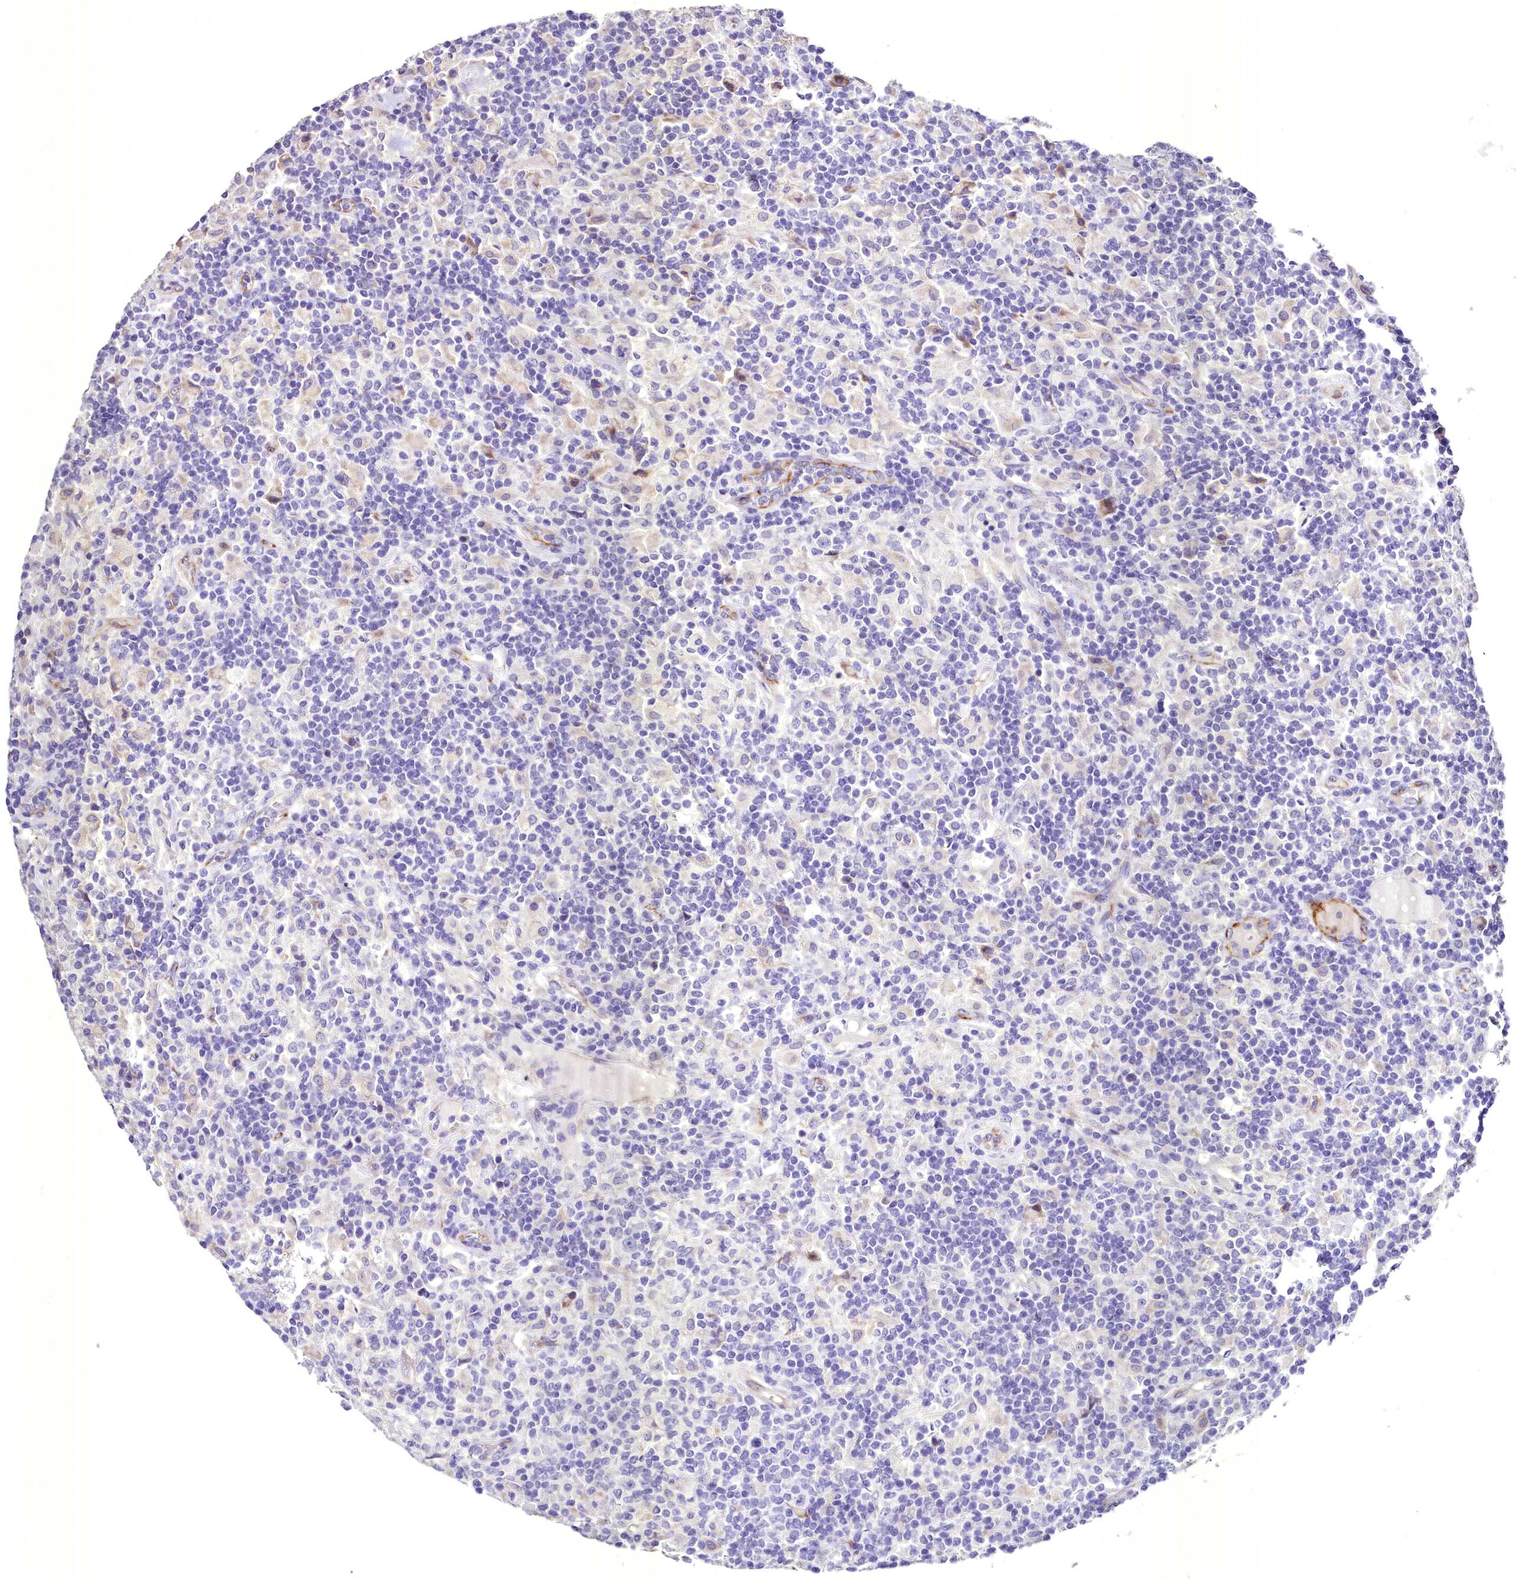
{"staining": {"intensity": "negative", "quantity": "none", "location": "none"}, "tissue": "lymphoma", "cell_type": "Tumor cells", "image_type": "cancer", "snomed": [{"axis": "morphology", "description": "Hodgkin's disease, NOS"}, {"axis": "topography", "description": "Lymph node"}], "caption": "Hodgkin's disease was stained to show a protein in brown. There is no significant staining in tumor cells.", "gene": "MS4A18", "patient": {"sex": "male", "age": 70}}